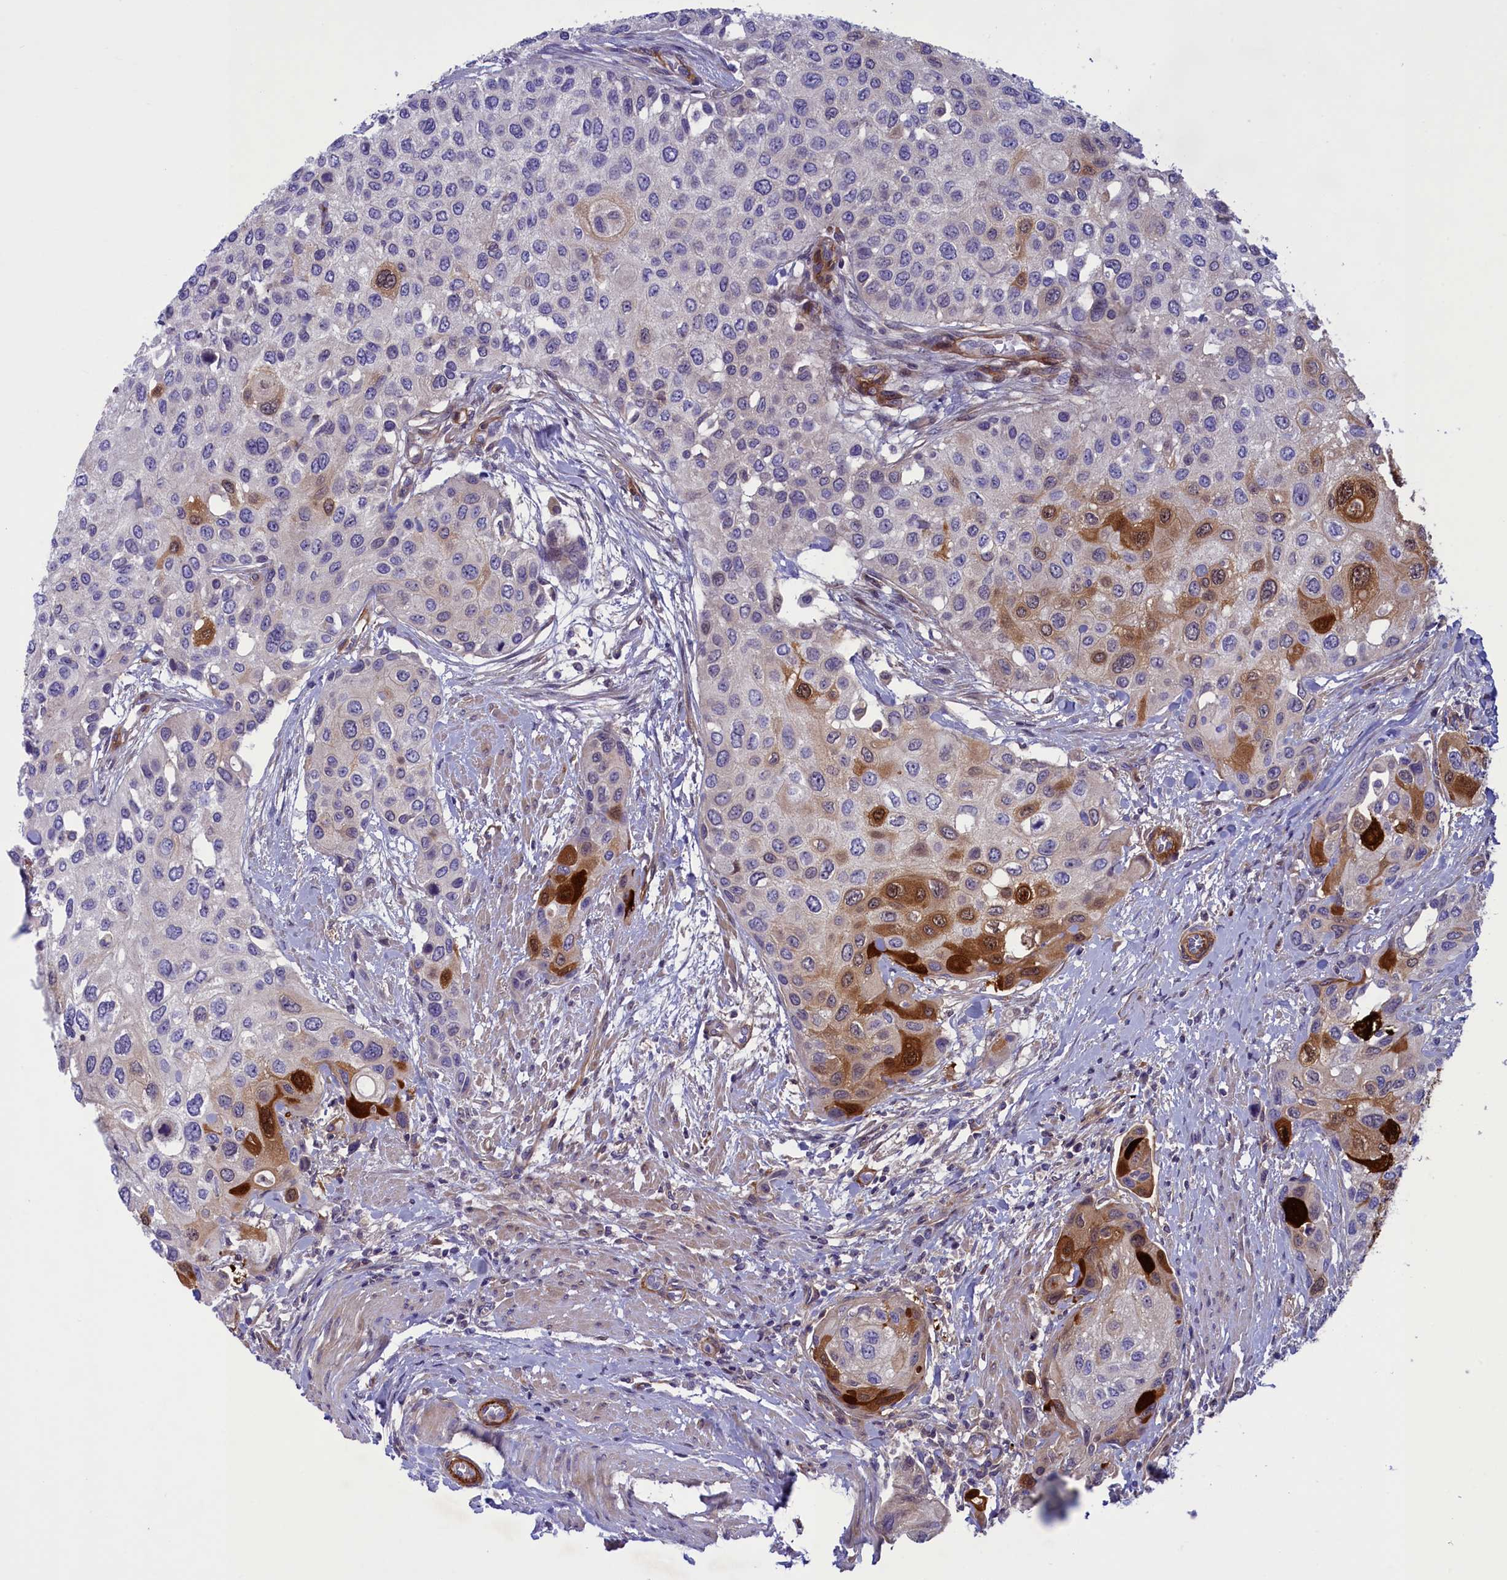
{"staining": {"intensity": "strong", "quantity": "<25%", "location": "cytoplasmic/membranous,nuclear"}, "tissue": "urothelial cancer", "cell_type": "Tumor cells", "image_type": "cancer", "snomed": [{"axis": "morphology", "description": "Normal tissue, NOS"}, {"axis": "morphology", "description": "Urothelial carcinoma, High grade"}, {"axis": "topography", "description": "Vascular tissue"}, {"axis": "topography", "description": "Urinary bladder"}], "caption": "Immunohistochemistry micrograph of urothelial cancer stained for a protein (brown), which displays medium levels of strong cytoplasmic/membranous and nuclear expression in about <25% of tumor cells.", "gene": "LOXL1", "patient": {"sex": "female", "age": 56}}